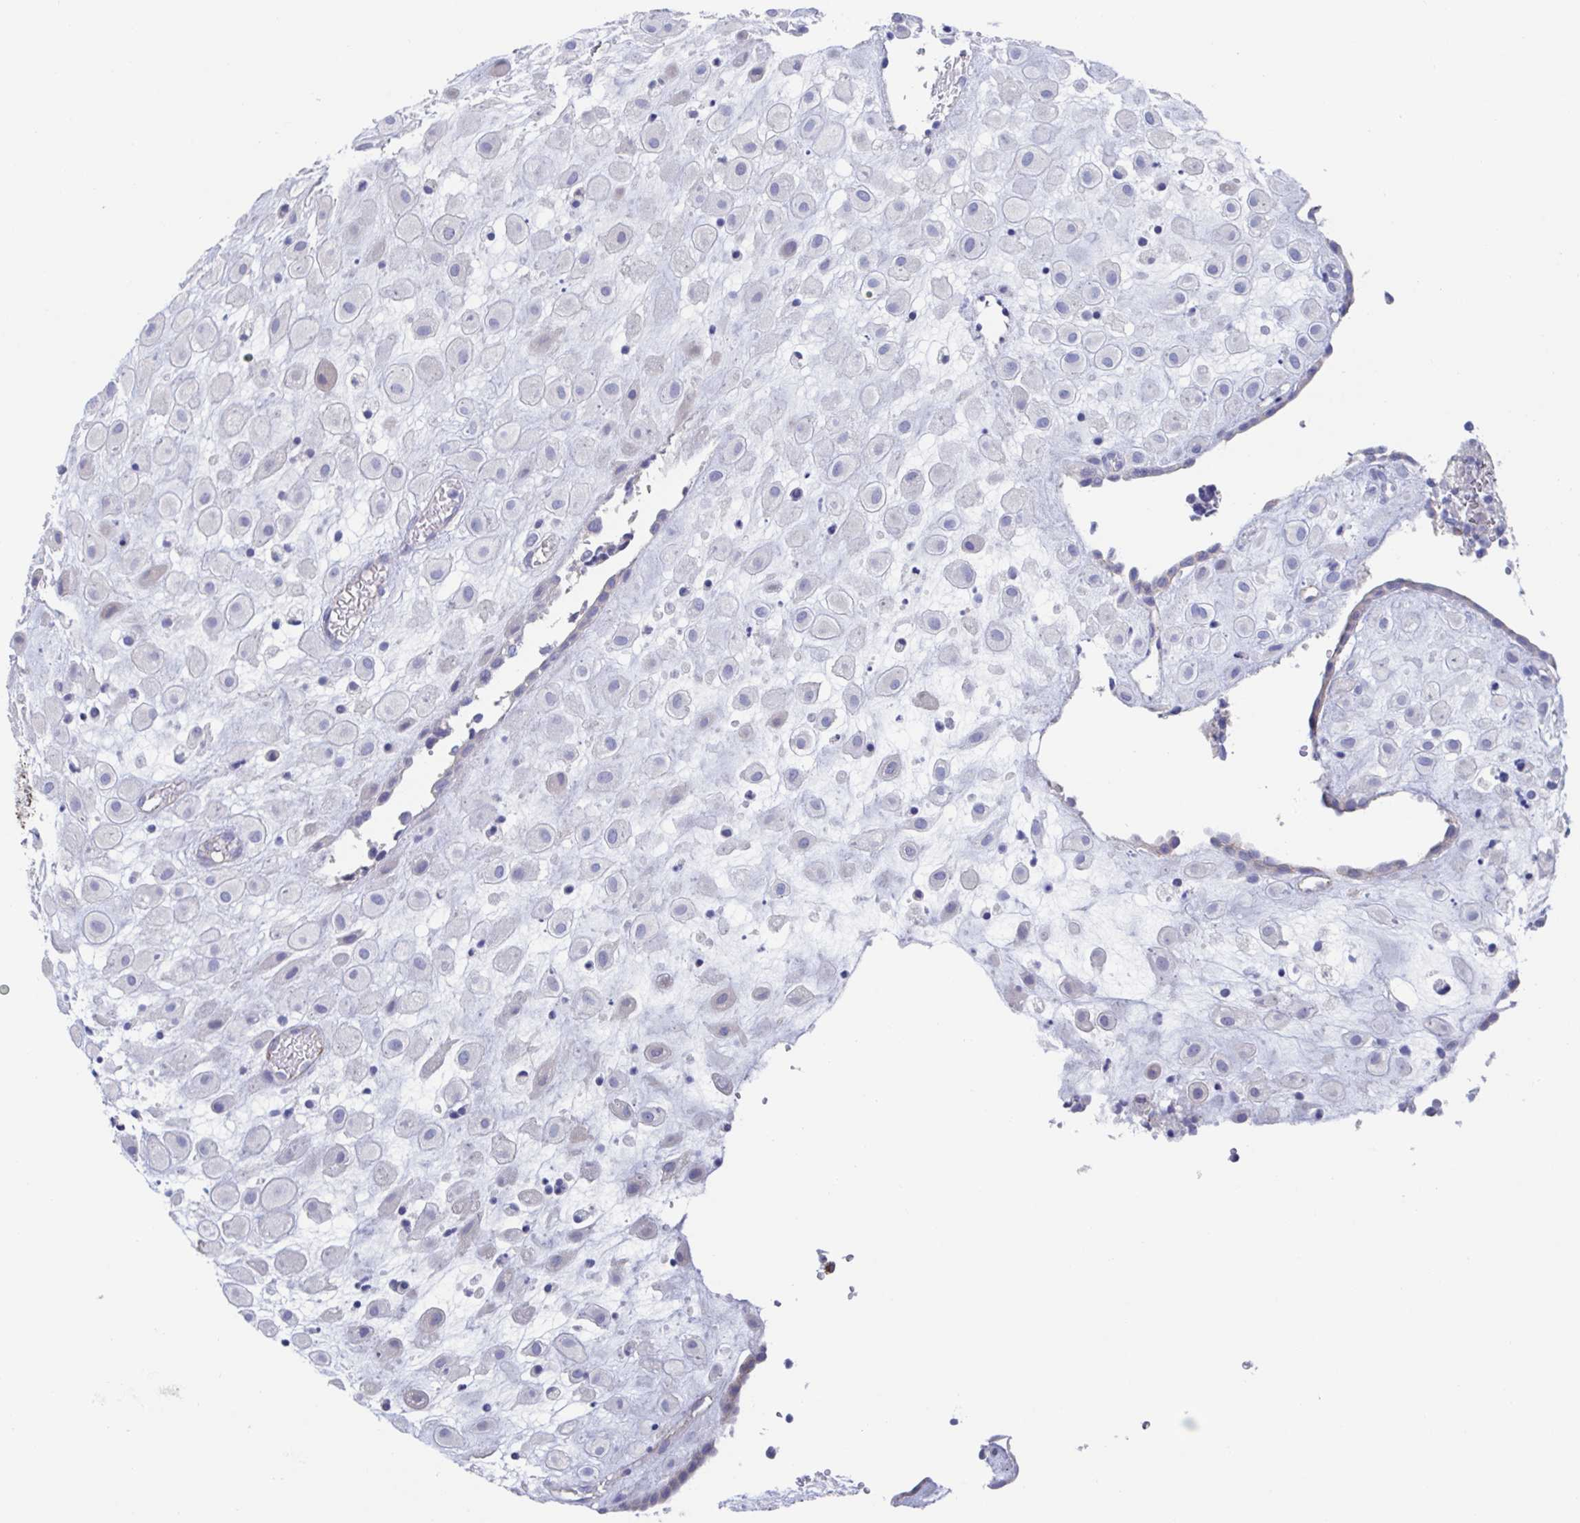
{"staining": {"intensity": "negative", "quantity": "none", "location": "none"}, "tissue": "placenta", "cell_type": "Decidual cells", "image_type": "normal", "snomed": [{"axis": "morphology", "description": "Normal tissue, NOS"}, {"axis": "topography", "description": "Placenta"}], "caption": "Immunohistochemistry image of unremarkable placenta: human placenta stained with DAB demonstrates no significant protein expression in decidual cells.", "gene": "CDH2", "patient": {"sex": "female", "age": 24}}